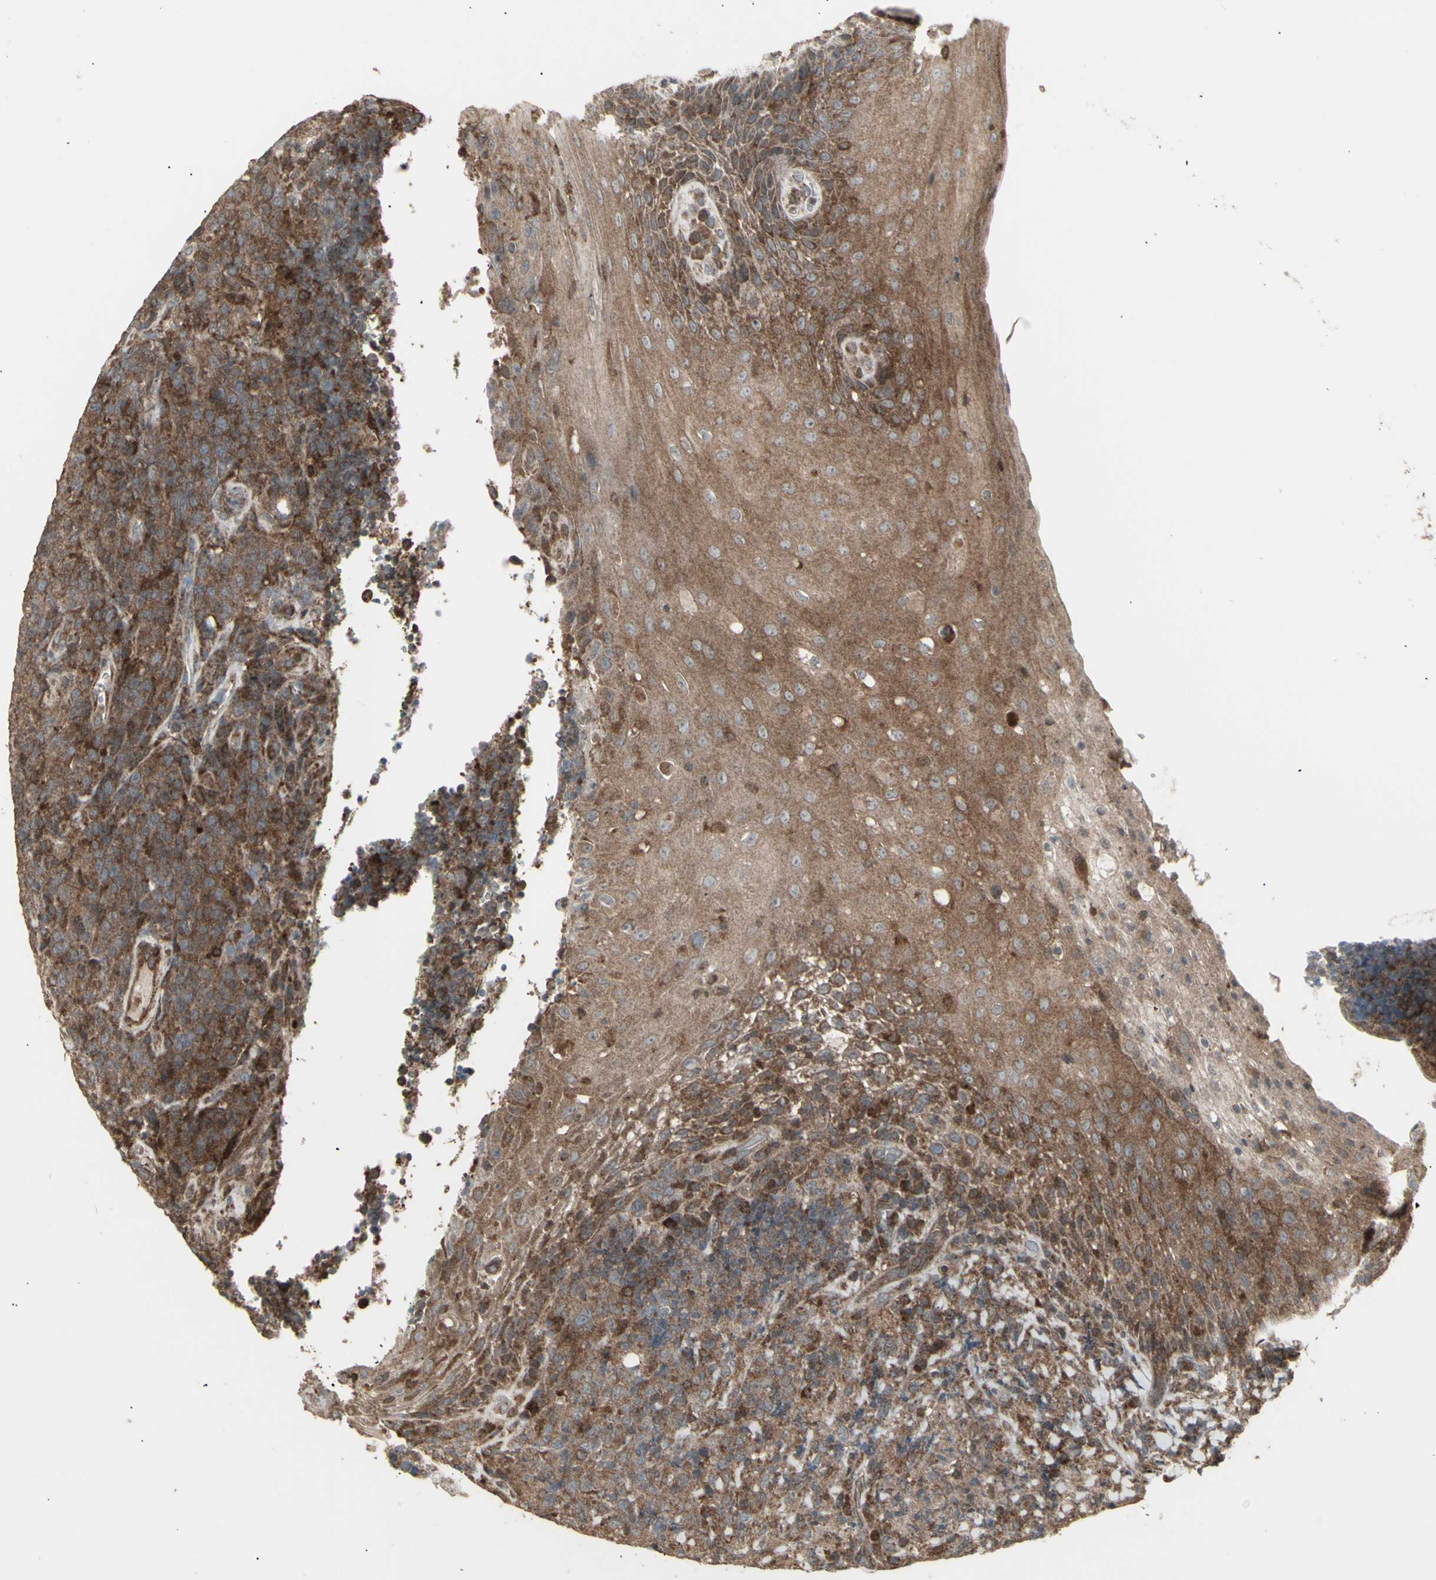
{"staining": {"intensity": "strong", "quantity": "25%-75%", "location": "cytoplasmic/membranous"}, "tissue": "lymphoma", "cell_type": "Tumor cells", "image_type": "cancer", "snomed": [{"axis": "morphology", "description": "Malignant lymphoma, non-Hodgkin's type, High grade"}, {"axis": "topography", "description": "Tonsil"}], "caption": "Immunohistochemistry (IHC) image of neoplastic tissue: human high-grade malignant lymphoma, non-Hodgkin's type stained using IHC reveals high levels of strong protein expression localized specifically in the cytoplasmic/membranous of tumor cells, appearing as a cytoplasmic/membranous brown color.", "gene": "RNASEL", "patient": {"sex": "female", "age": 36}}